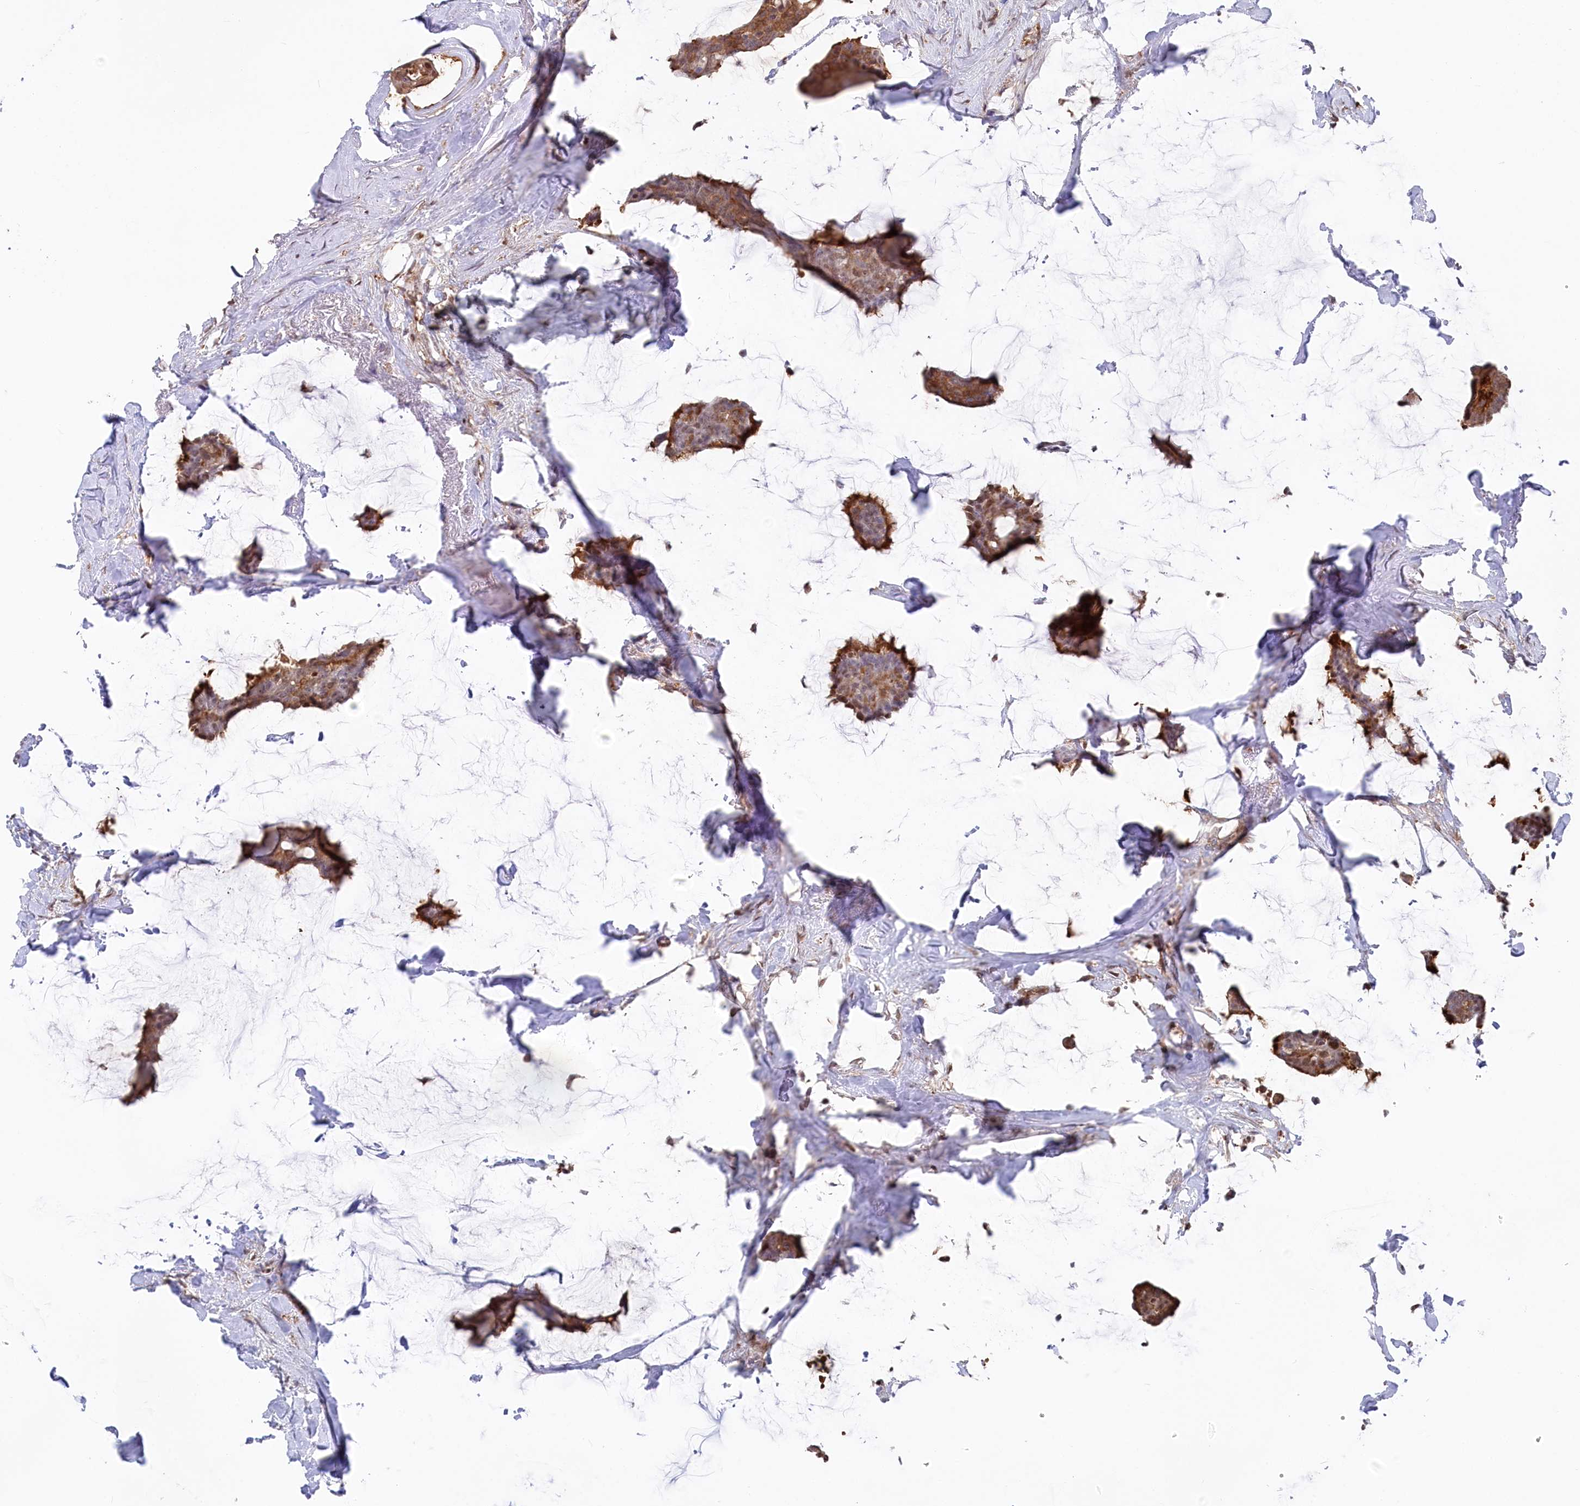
{"staining": {"intensity": "moderate", "quantity": ">75%", "location": "cytoplasmic/membranous,nuclear"}, "tissue": "breast cancer", "cell_type": "Tumor cells", "image_type": "cancer", "snomed": [{"axis": "morphology", "description": "Duct carcinoma"}, {"axis": "topography", "description": "Breast"}], "caption": "This image reveals invasive ductal carcinoma (breast) stained with IHC to label a protein in brown. The cytoplasmic/membranous and nuclear of tumor cells show moderate positivity for the protein. Nuclei are counter-stained blue.", "gene": "PSMA1", "patient": {"sex": "female", "age": 93}}